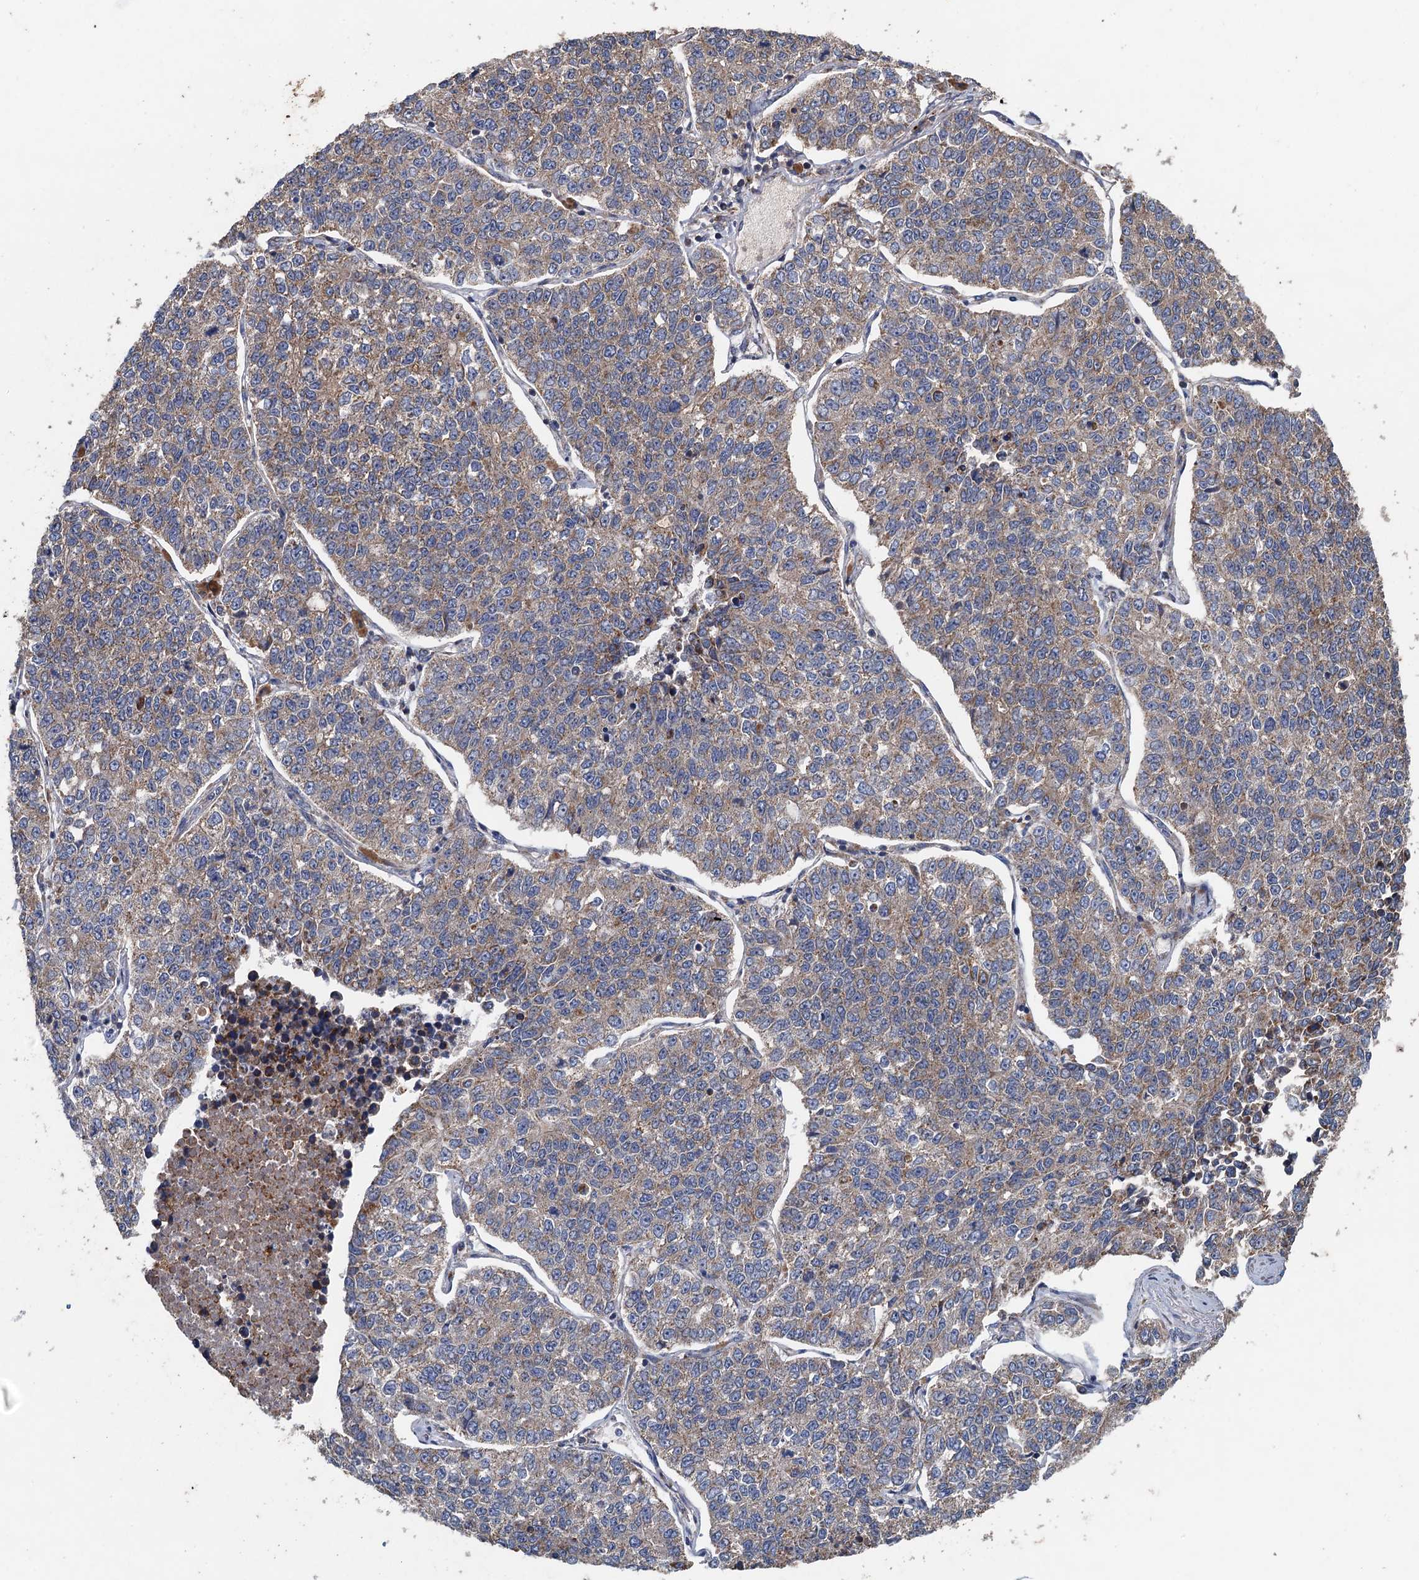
{"staining": {"intensity": "weak", "quantity": ">75%", "location": "cytoplasmic/membranous"}, "tissue": "lung cancer", "cell_type": "Tumor cells", "image_type": "cancer", "snomed": [{"axis": "morphology", "description": "Adenocarcinoma, NOS"}, {"axis": "topography", "description": "Lung"}], "caption": "DAB immunohistochemical staining of lung adenocarcinoma shows weak cytoplasmic/membranous protein staining in about >75% of tumor cells.", "gene": "BCS1L", "patient": {"sex": "male", "age": 49}}